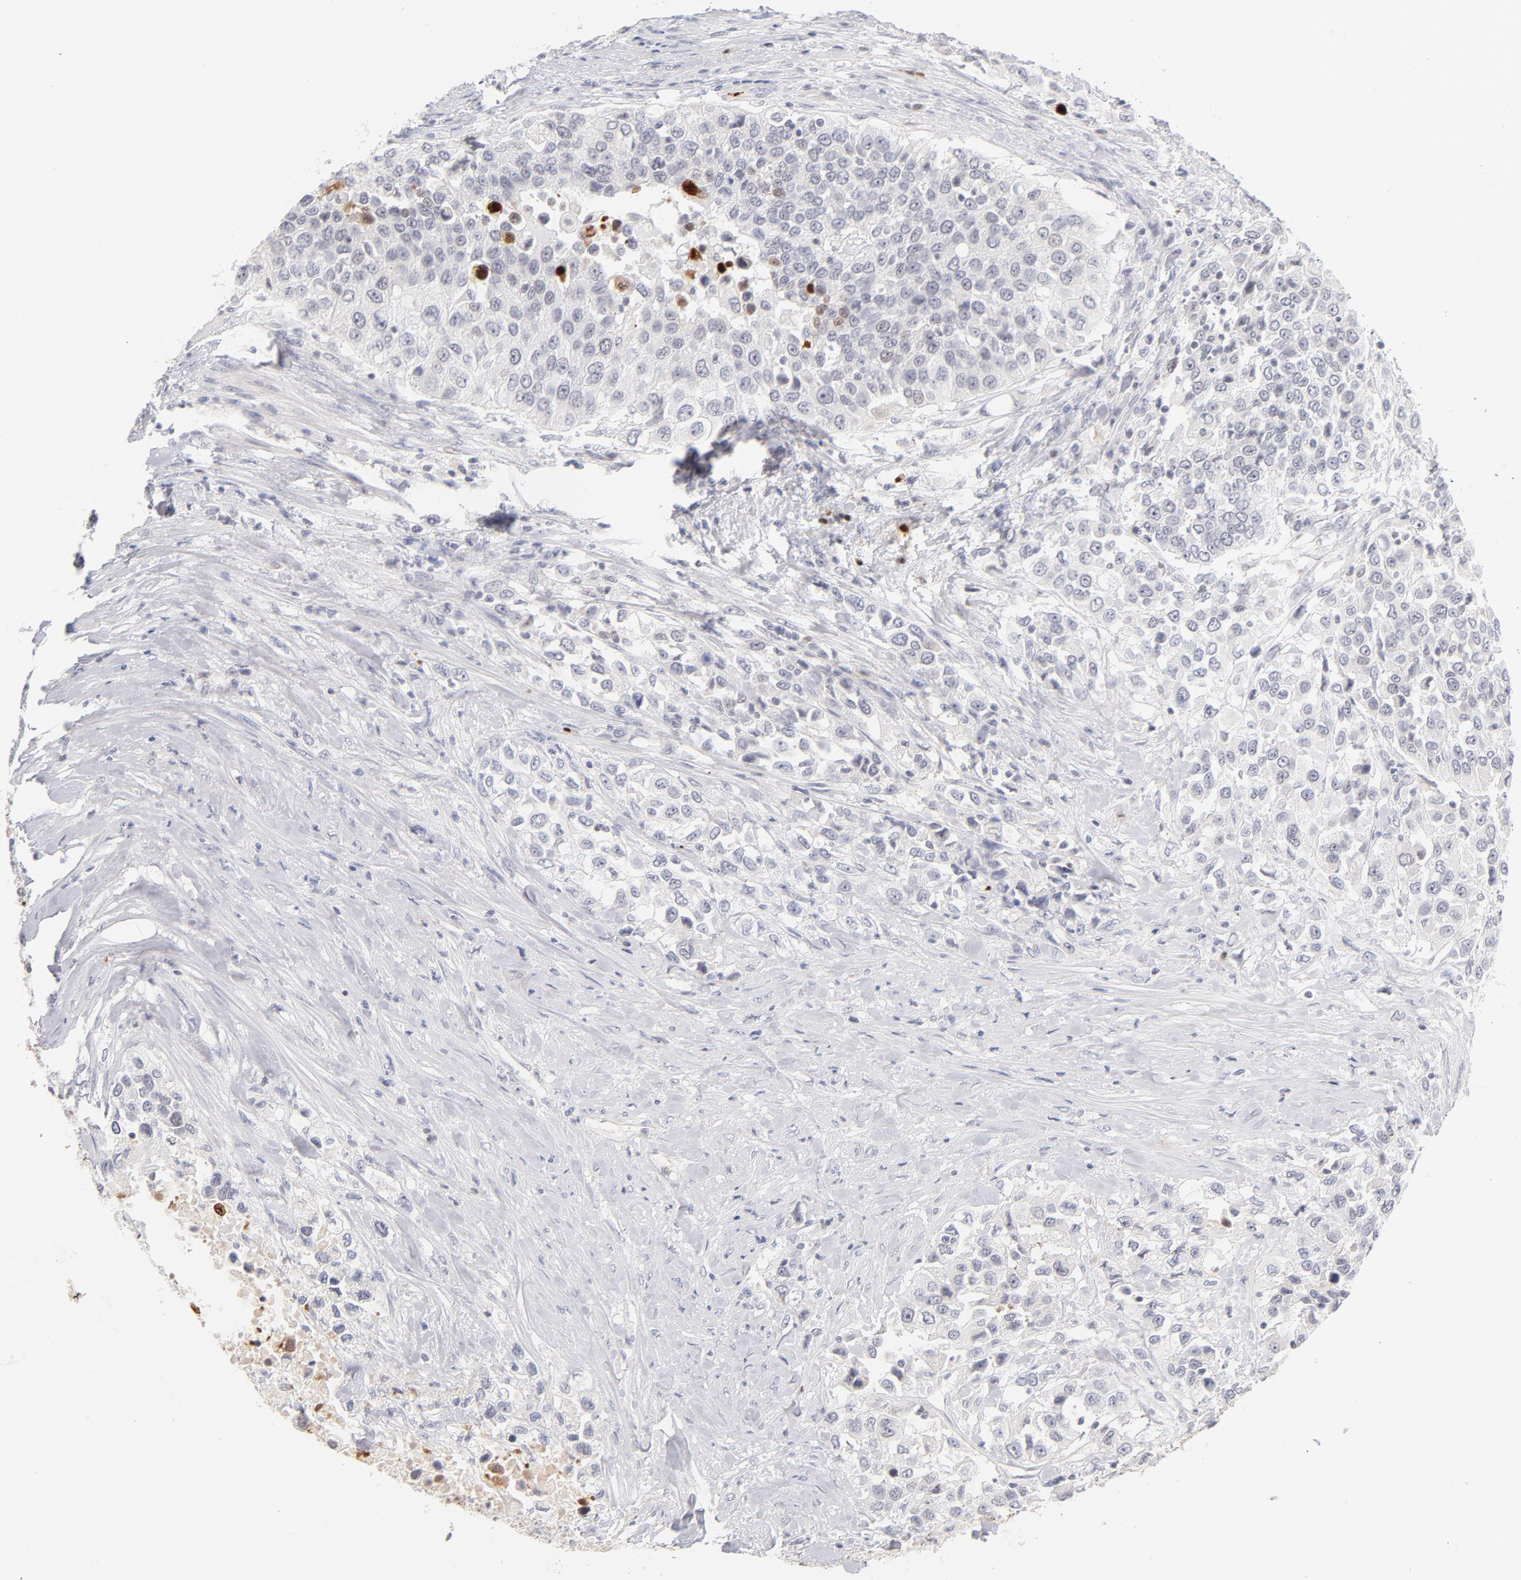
{"staining": {"intensity": "moderate", "quantity": "<25%", "location": "nuclear"}, "tissue": "urothelial cancer", "cell_type": "Tumor cells", "image_type": "cancer", "snomed": [{"axis": "morphology", "description": "Urothelial carcinoma, High grade"}, {"axis": "topography", "description": "Urinary bladder"}], "caption": "A photomicrograph showing moderate nuclear expression in about <25% of tumor cells in urothelial cancer, as visualized by brown immunohistochemical staining.", "gene": "PARP1", "patient": {"sex": "female", "age": 80}}